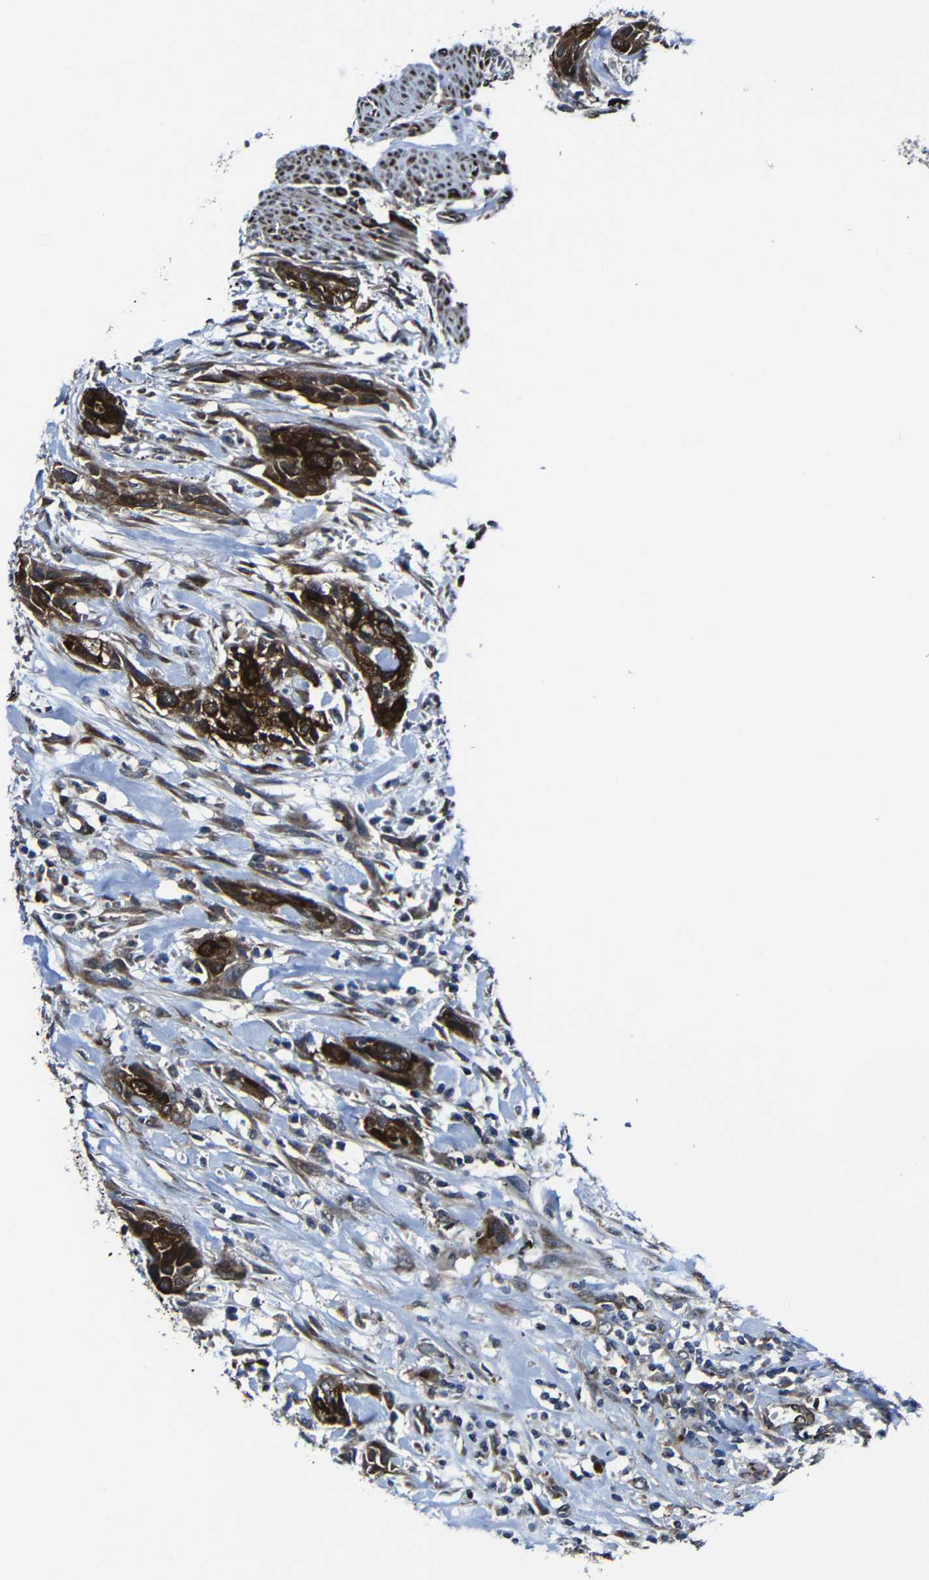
{"staining": {"intensity": "strong", "quantity": ">75%", "location": "cytoplasmic/membranous"}, "tissue": "urothelial cancer", "cell_type": "Tumor cells", "image_type": "cancer", "snomed": [{"axis": "morphology", "description": "Urothelial carcinoma, High grade"}, {"axis": "topography", "description": "Urinary bladder"}], "caption": "Protein analysis of high-grade urothelial carcinoma tissue displays strong cytoplasmic/membranous positivity in approximately >75% of tumor cells.", "gene": "KIAA0513", "patient": {"sex": "male", "age": 35}}